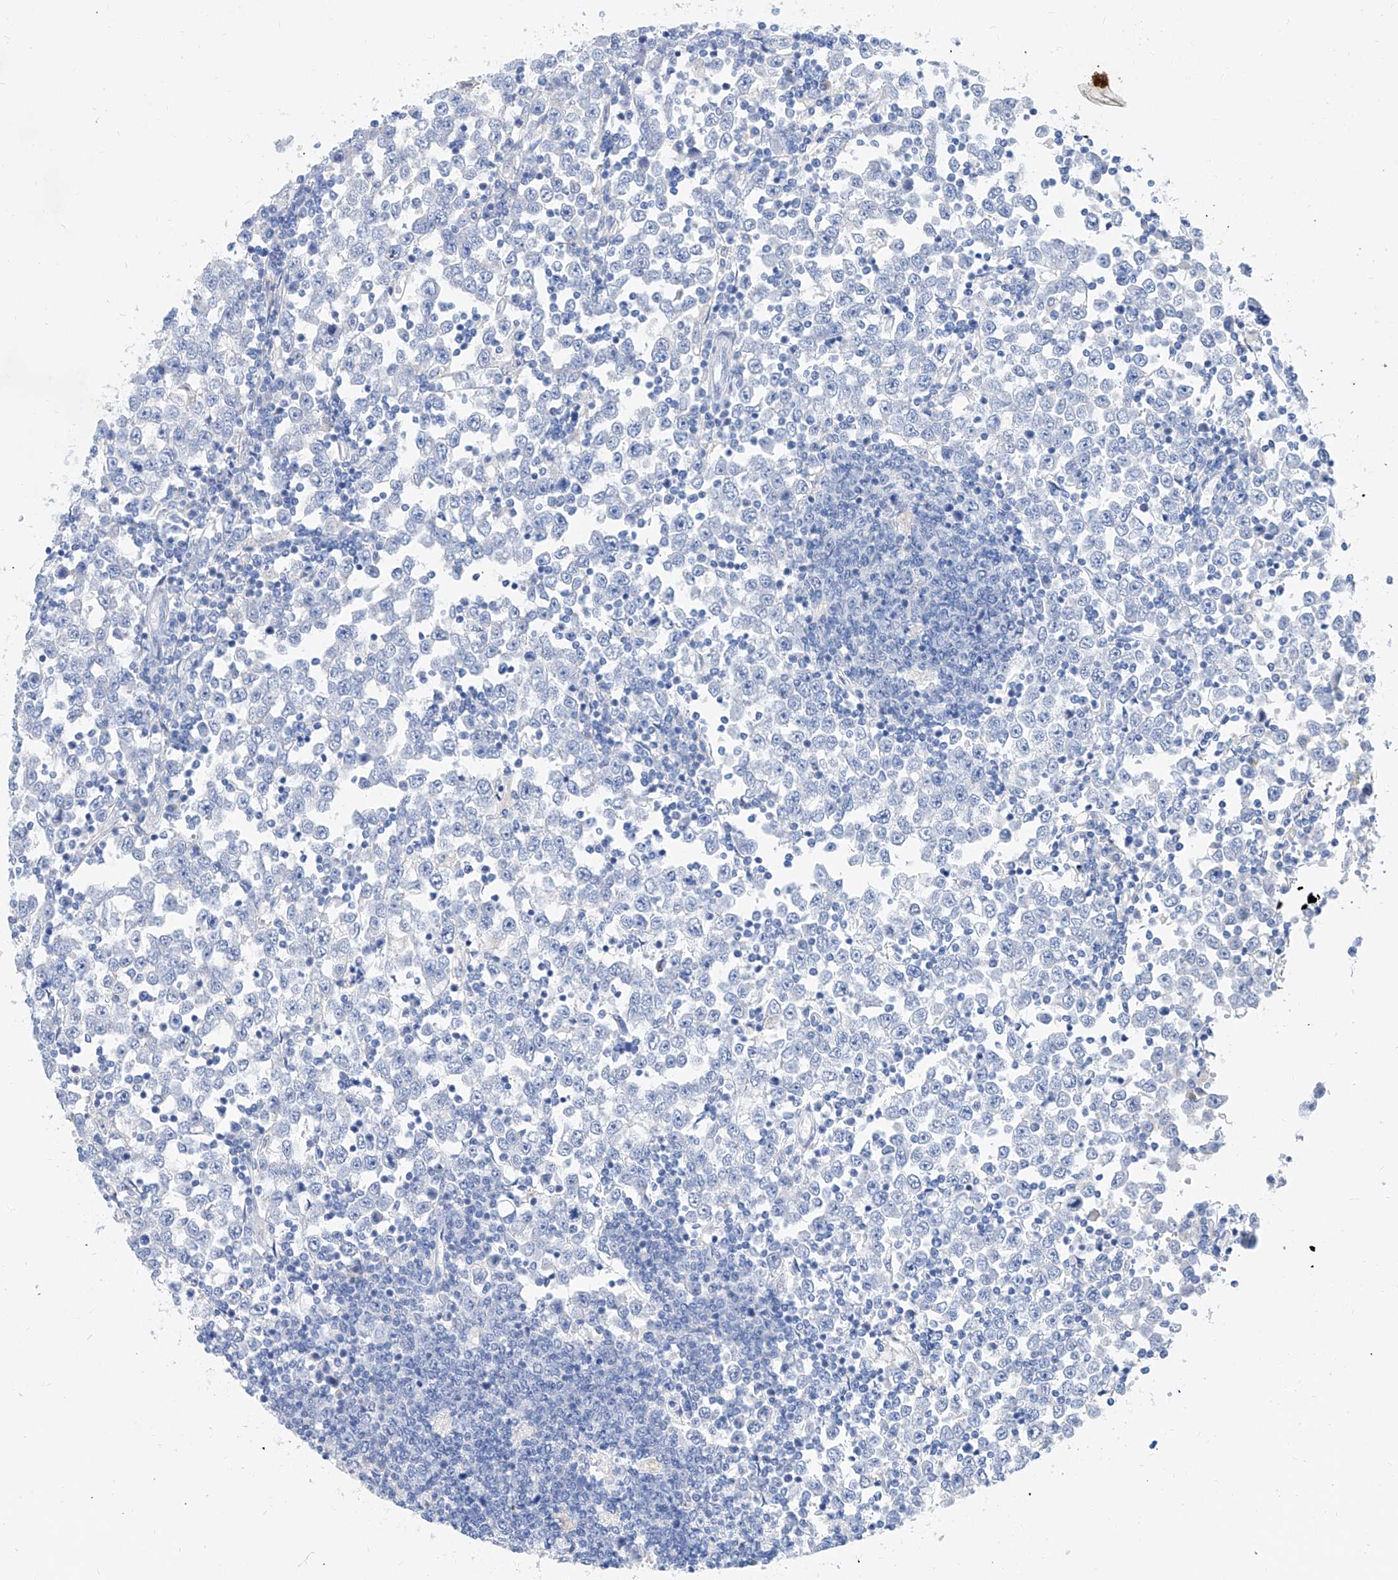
{"staining": {"intensity": "negative", "quantity": "none", "location": "none"}, "tissue": "testis cancer", "cell_type": "Tumor cells", "image_type": "cancer", "snomed": [{"axis": "morphology", "description": "Seminoma, NOS"}, {"axis": "topography", "description": "Testis"}], "caption": "An image of testis cancer stained for a protein exhibits no brown staining in tumor cells.", "gene": "SLC25A29", "patient": {"sex": "male", "age": 65}}